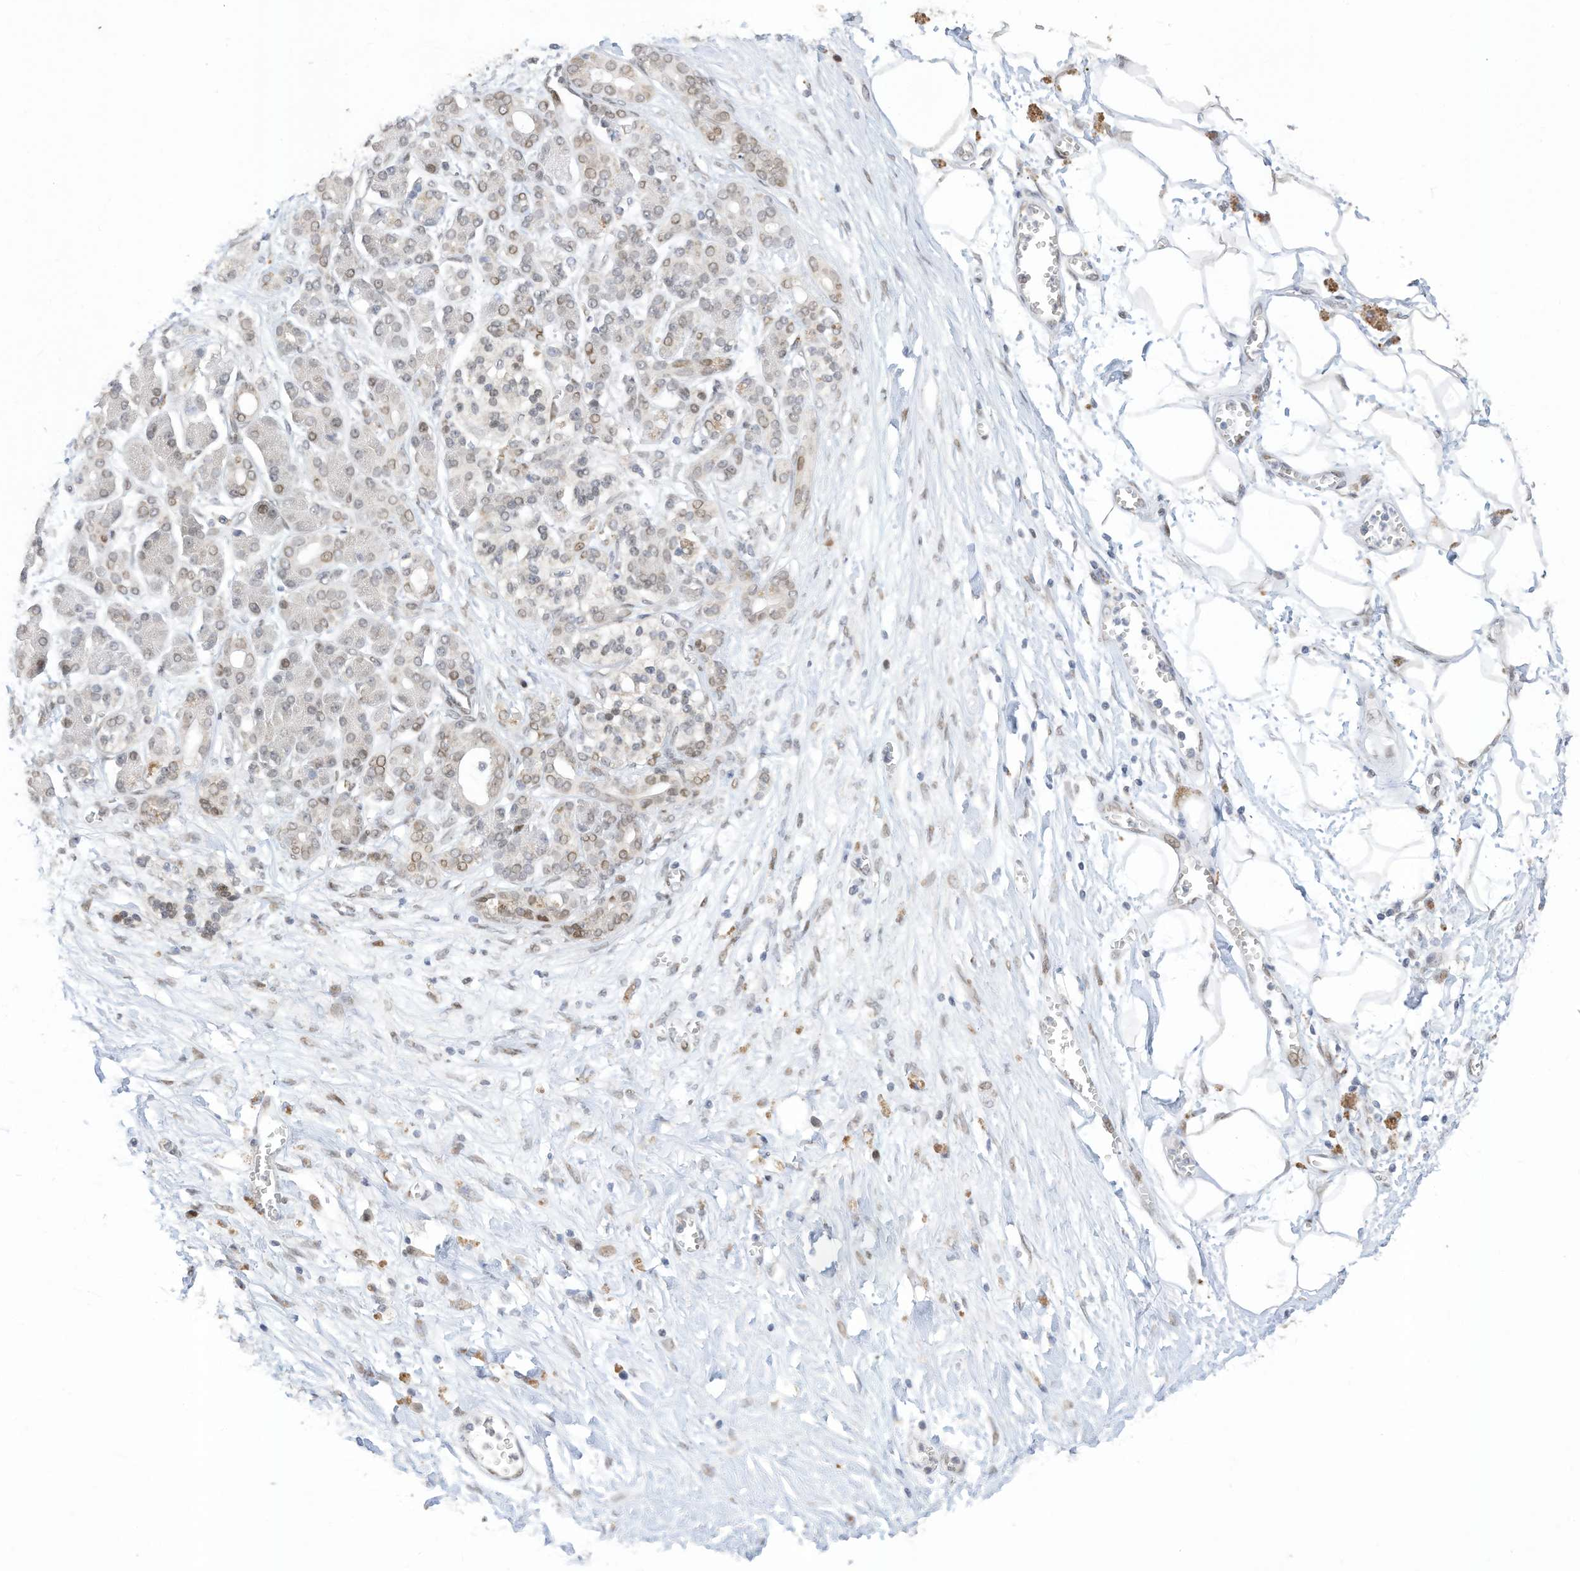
{"staining": {"intensity": "weak", "quantity": "25%-75%", "location": "nuclear"}, "tissue": "adipose tissue", "cell_type": "Adipocytes", "image_type": "normal", "snomed": [{"axis": "morphology", "description": "Normal tissue, NOS"}, {"axis": "morphology", "description": "Adenocarcinoma, NOS"}, {"axis": "topography", "description": "Pancreas"}, {"axis": "topography", "description": "Peripheral nerve tissue"}], "caption": "Adipose tissue stained with a brown dye shows weak nuclear positive positivity in about 25%-75% of adipocytes.", "gene": "RABL3", "patient": {"sex": "male", "age": 59}}